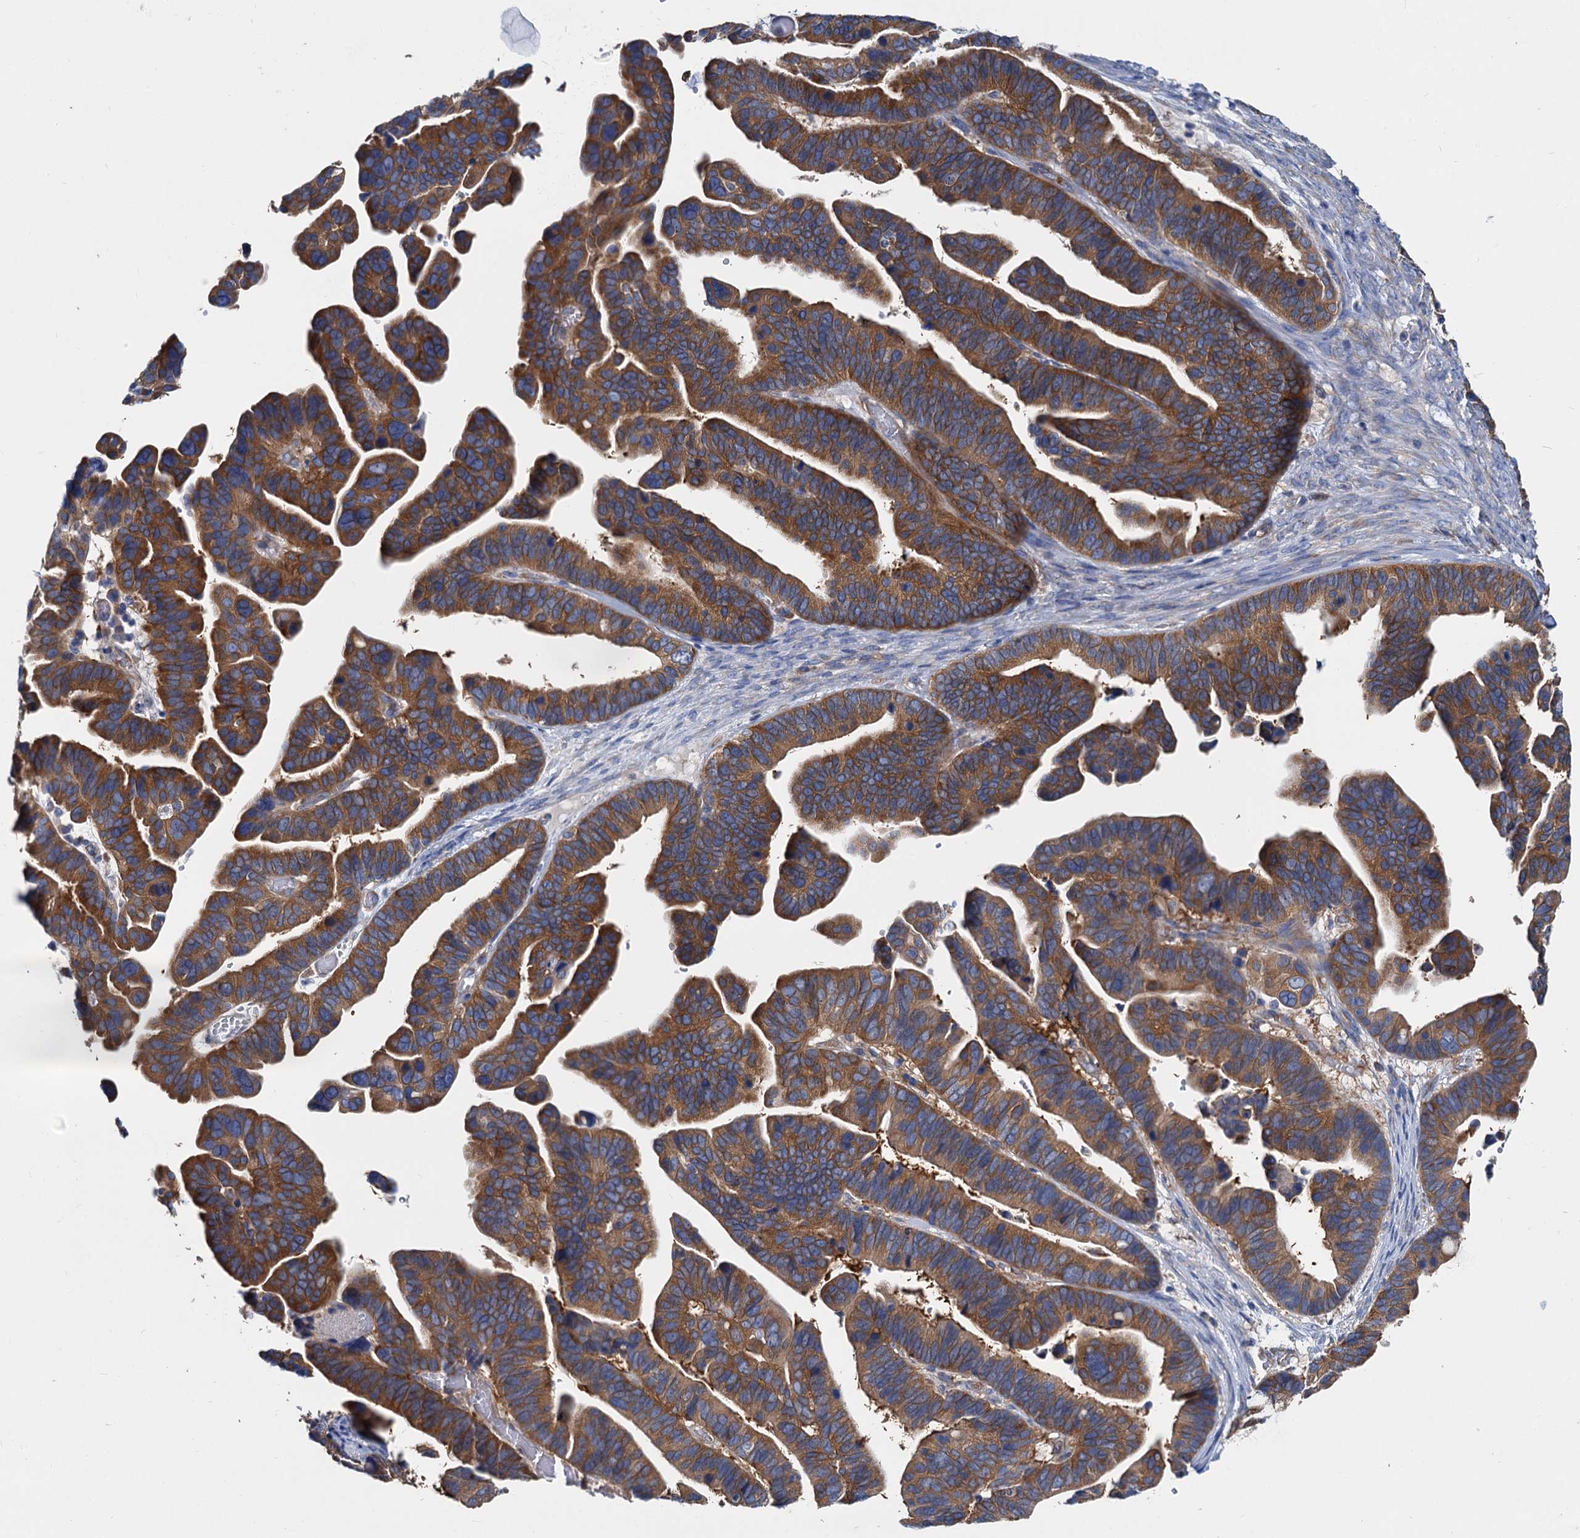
{"staining": {"intensity": "strong", "quantity": ">75%", "location": "cytoplasmic/membranous"}, "tissue": "ovarian cancer", "cell_type": "Tumor cells", "image_type": "cancer", "snomed": [{"axis": "morphology", "description": "Cystadenocarcinoma, serous, NOS"}, {"axis": "topography", "description": "Ovary"}], "caption": "This is a photomicrograph of immunohistochemistry (IHC) staining of serous cystadenocarcinoma (ovarian), which shows strong expression in the cytoplasmic/membranous of tumor cells.", "gene": "QARS1", "patient": {"sex": "female", "age": 56}}